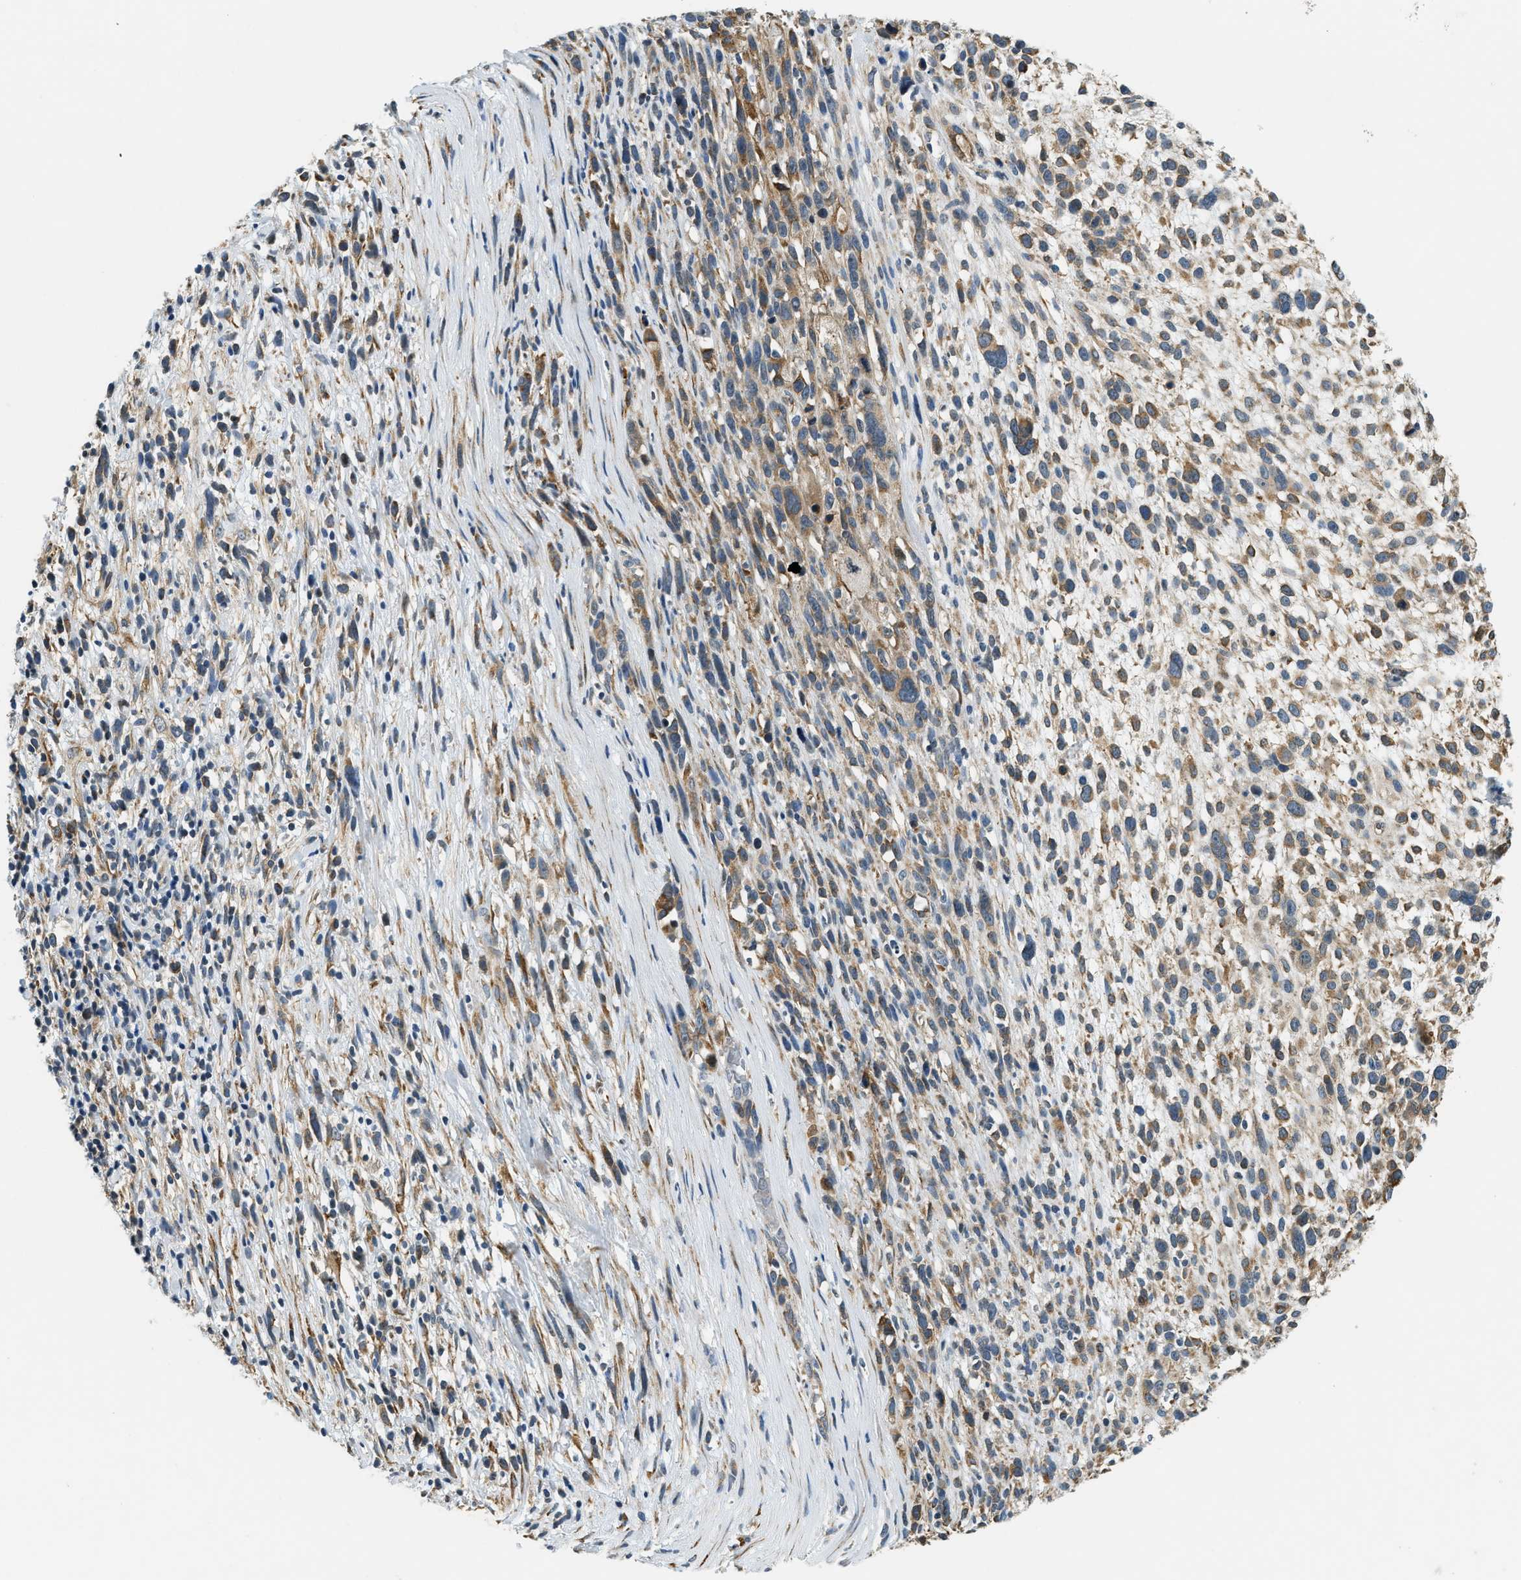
{"staining": {"intensity": "moderate", "quantity": ">75%", "location": "cytoplasmic/membranous"}, "tissue": "melanoma", "cell_type": "Tumor cells", "image_type": "cancer", "snomed": [{"axis": "morphology", "description": "Malignant melanoma, NOS"}, {"axis": "topography", "description": "Skin"}], "caption": "High-magnification brightfield microscopy of melanoma stained with DAB (3,3'-diaminobenzidine) (brown) and counterstained with hematoxylin (blue). tumor cells exhibit moderate cytoplasmic/membranous expression is appreciated in about>75% of cells. (IHC, brightfield microscopy, high magnification).", "gene": "ALOX12", "patient": {"sex": "female", "age": 55}}